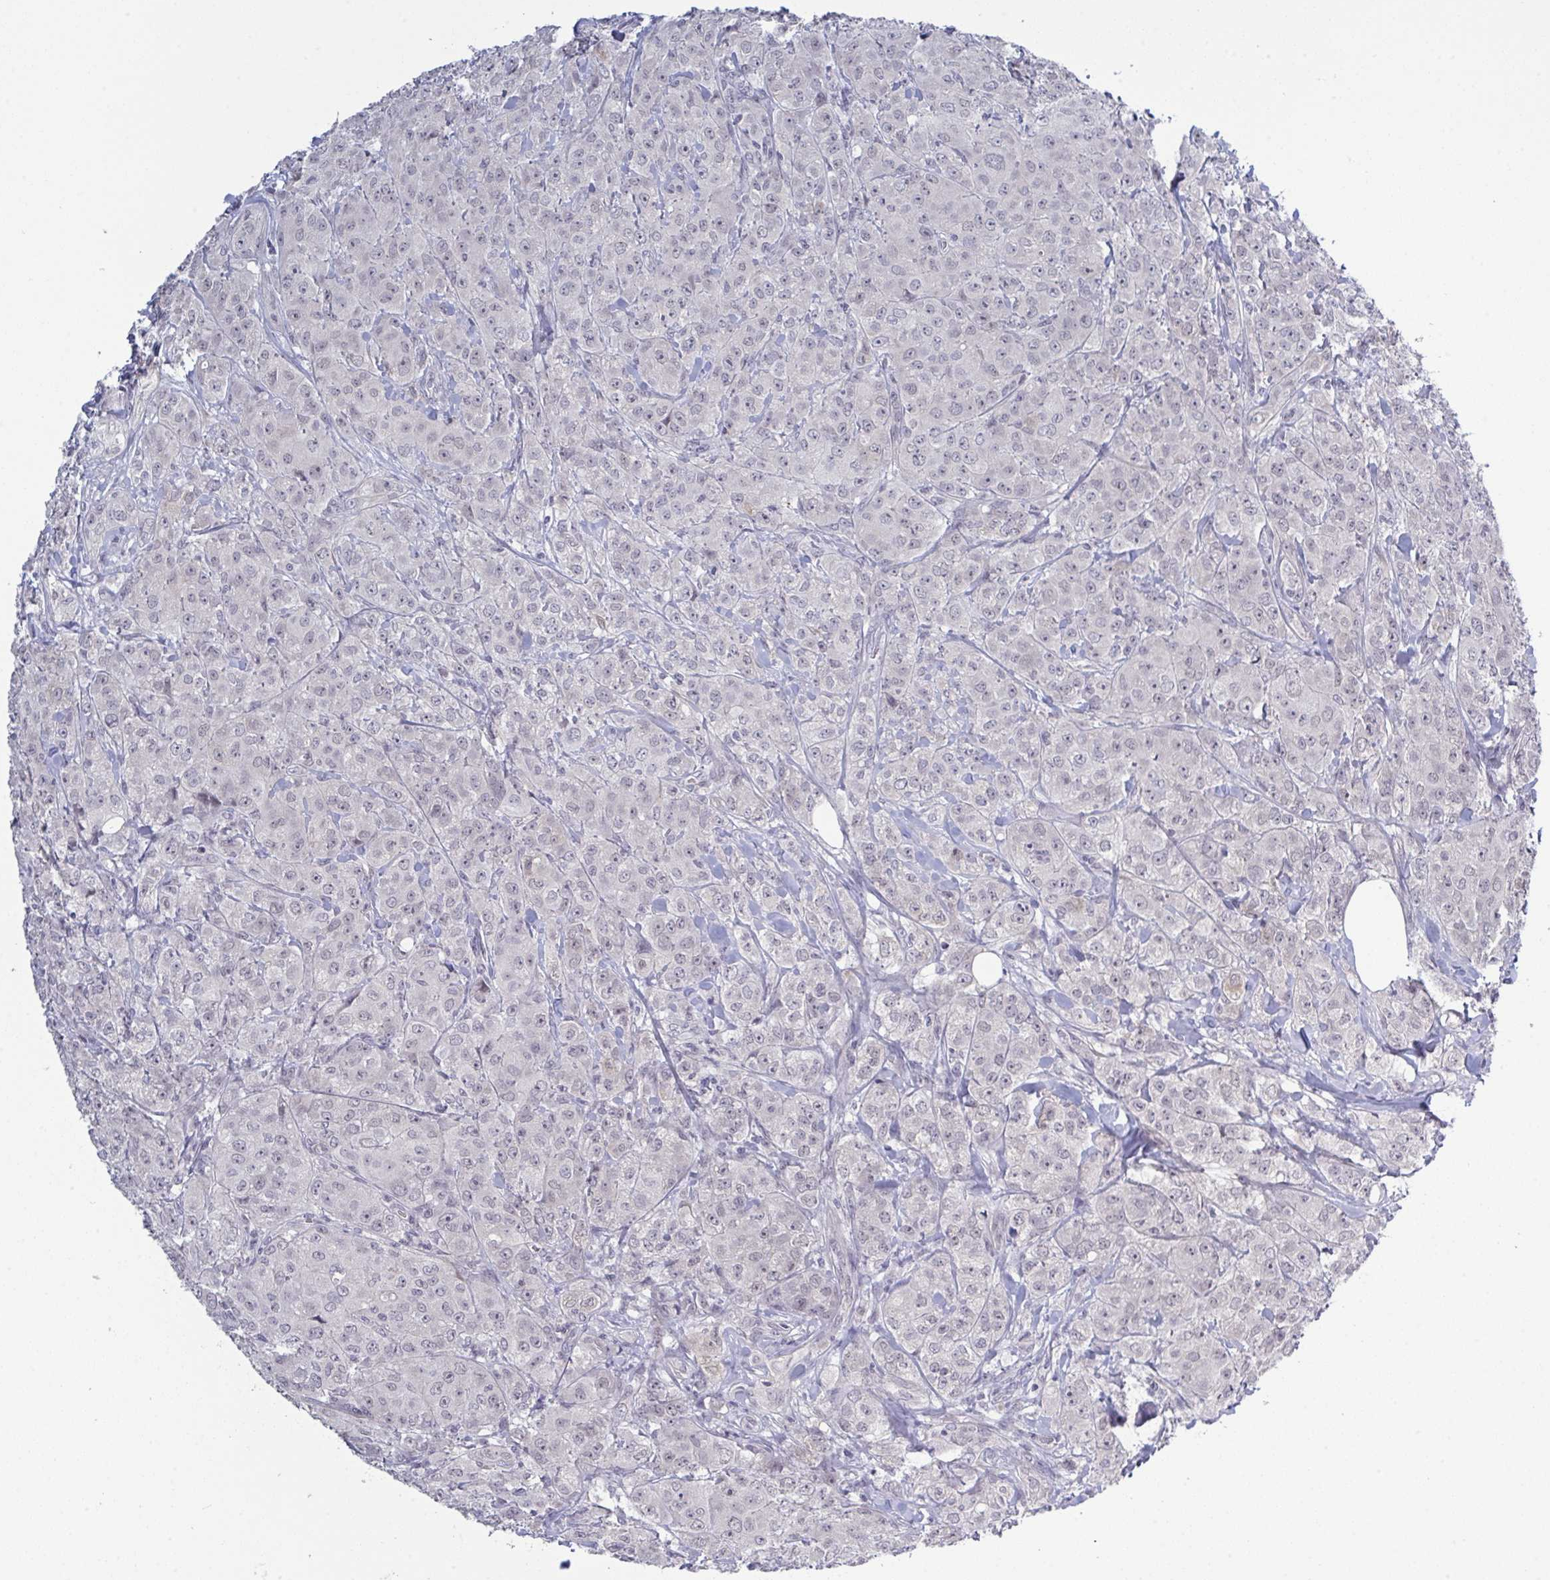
{"staining": {"intensity": "negative", "quantity": "none", "location": "none"}, "tissue": "breast cancer", "cell_type": "Tumor cells", "image_type": "cancer", "snomed": [{"axis": "morphology", "description": "Normal tissue, NOS"}, {"axis": "morphology", "description": "Duct carcinoma"}, {"axis": "topography", "description": "Breast"}], "caption": "High power microscopy photomicrograph of an IHC photomicrograph of breast cancer (infiltrating ductal carcinoma), revealing no significant staining in tumor cells.", "gene": "ZNF784", "patient": {"sex": "female", "age": 43}}